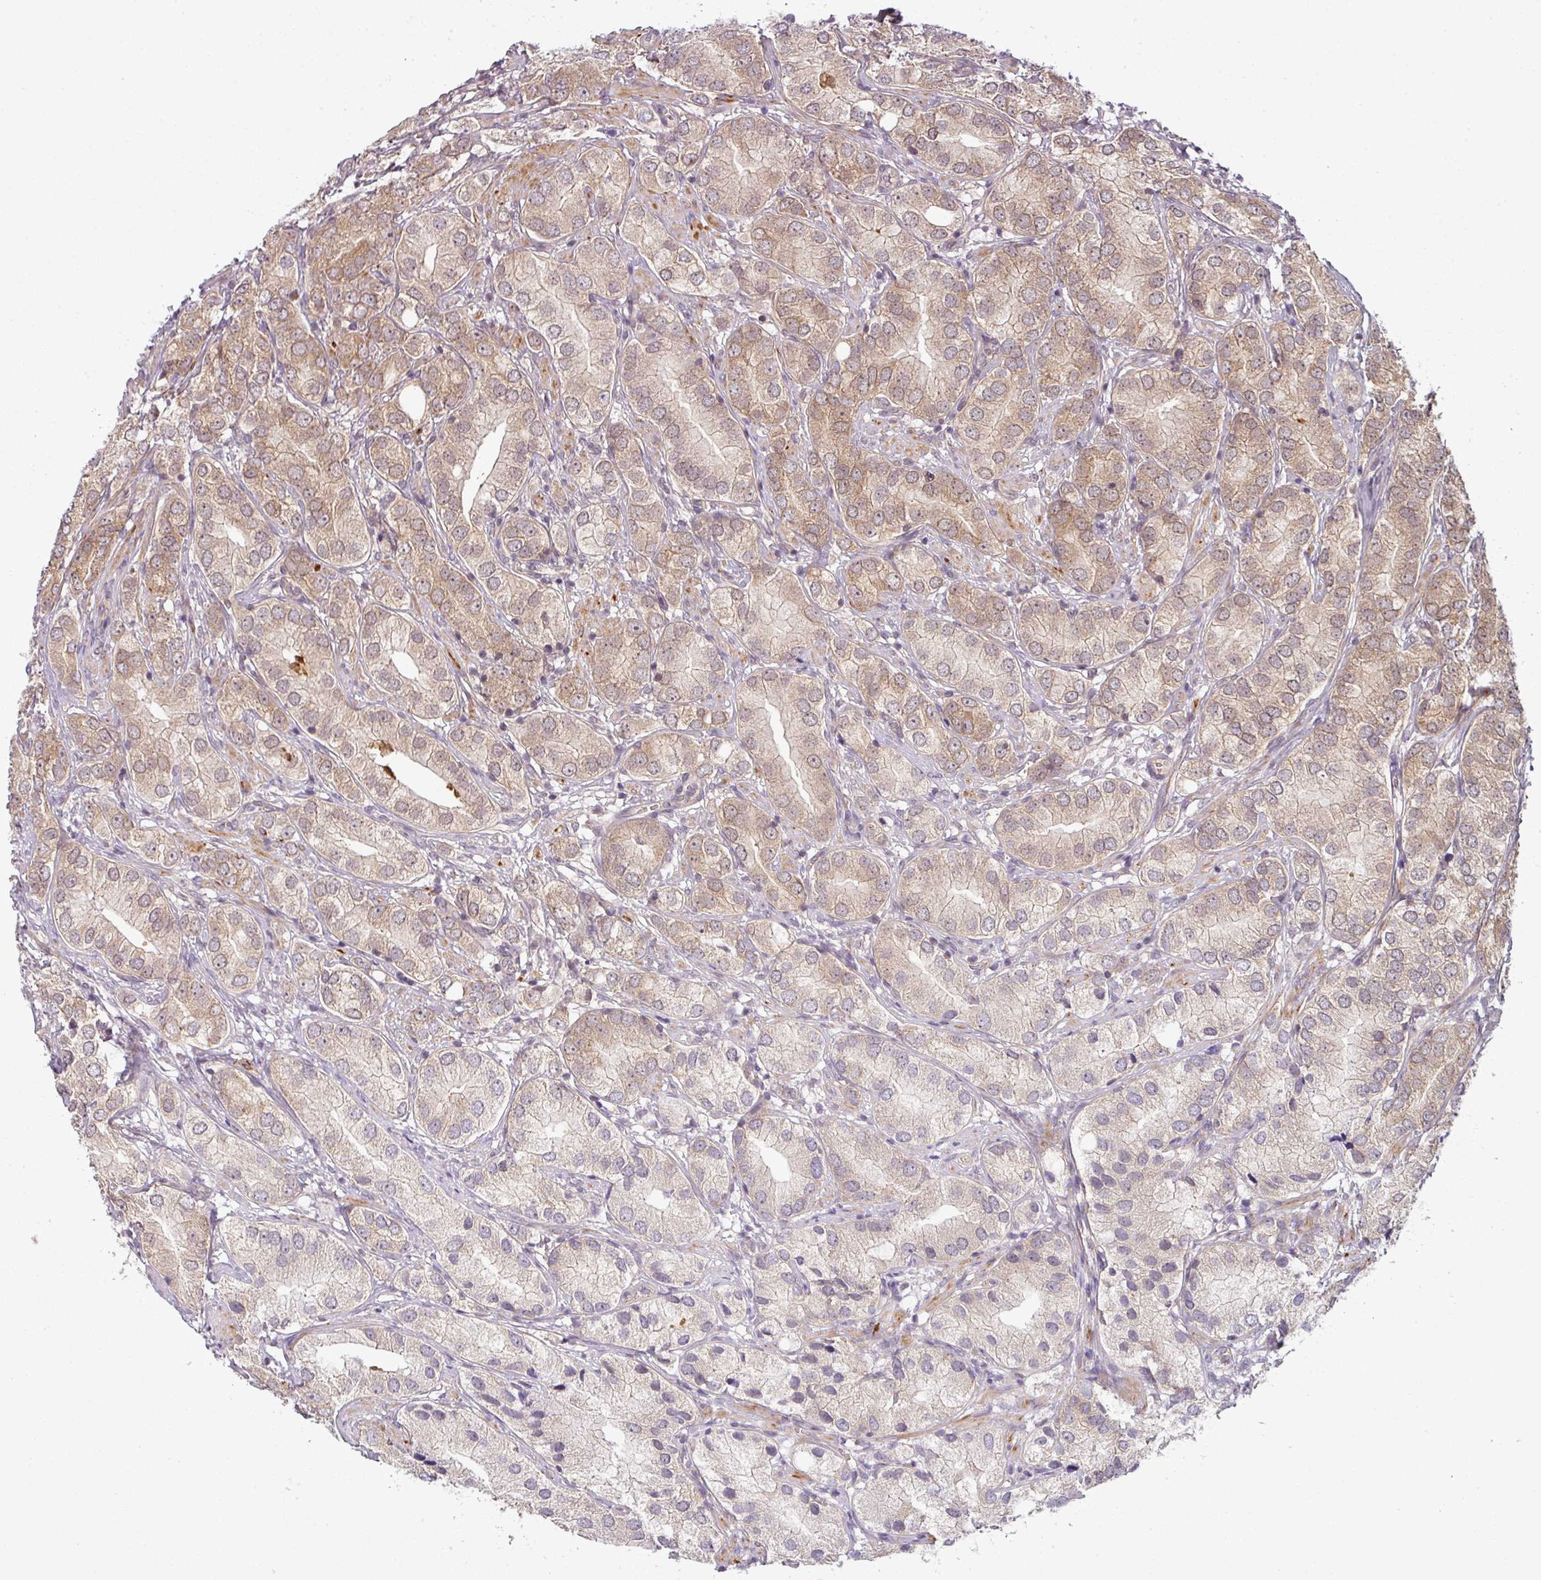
{"staining": {"intensity": "weak", "quantity": "25%-75%", "location": "cytoplasmic/membranous"}, "tissue": "prostate cancer", "cell_type": "Tumor cells", "image_type": "cancer", "snomed": [{"axis": "morphology", "description": "Adenocarcinoma, High grade"}, {"axis": "topography", "description": "Prostate"}], "caption": "Prostate cancer stained with DAB immunohistochemistry (IHC) reveals low levels of weak cytoplasmic/membranous staining in approximately 25%-75% of tumor cells. (brown staining indicates protein expression, while blue staining denotes nuclei).", "gene": "DERPC", "patient": {"sex": "male", "age": 82}}